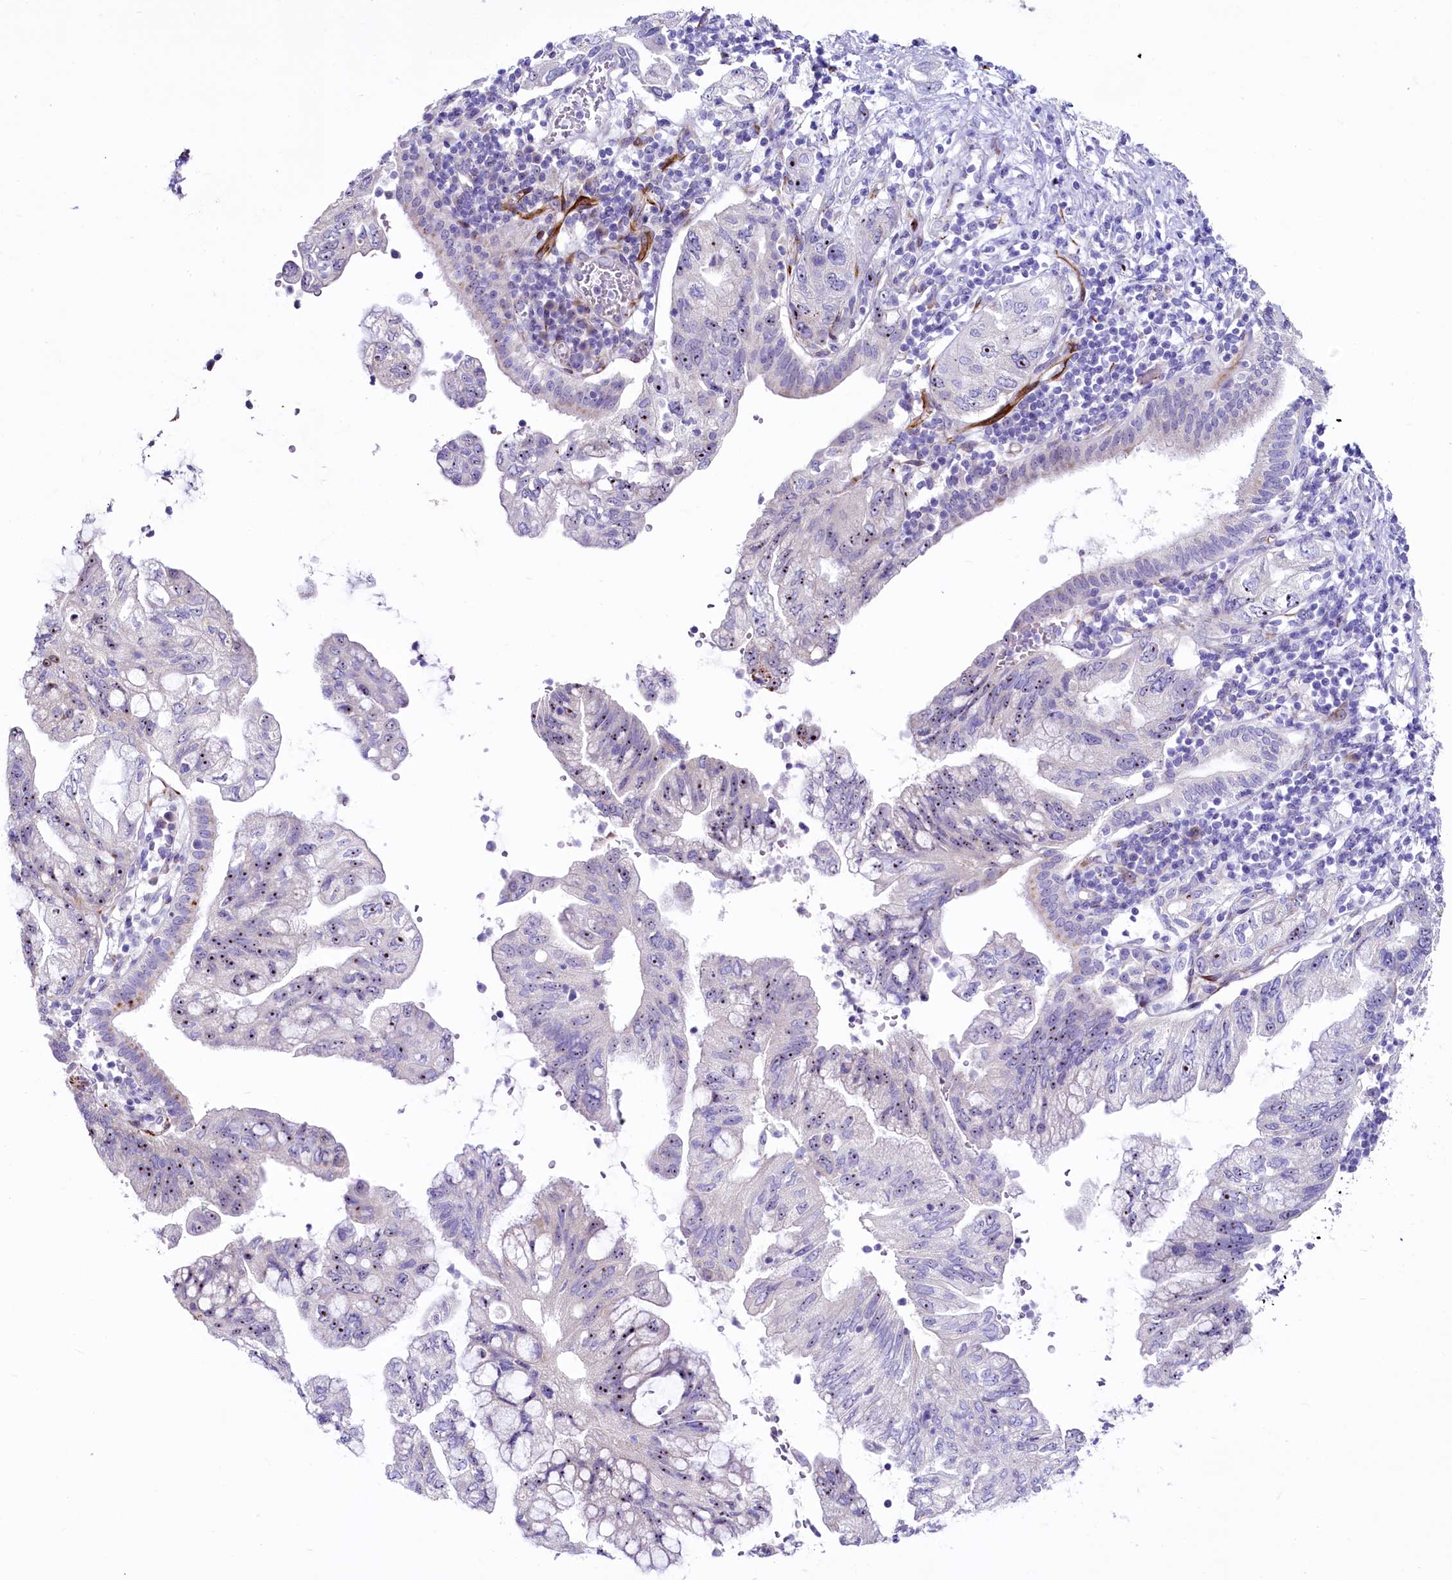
{"staining": {"intensity": "moderate", "quantity": "25%-75%", "location": "nuclear"}, "tissue": "pancreatic cancer", "cell_type": "Tumor cells", "image_type": "cancer", "snomed": [{"axis": "morphology", "description": "Adenocarcinoma, NOS"}, {"axis": "topography", "description": "Pancreas"}], "caption": "Adenocarcinoma (pancreatic) tissue exhibits moderate nuclear expression in approximately 25%-75% of tumor cells, visualized by immunohistochemistry. Immunohistochemistry stains the protein of interest in brown and the nuclei are stained blue.", "gene": "SH3TC2", "patient": {"sex": "female", "age": 73}}